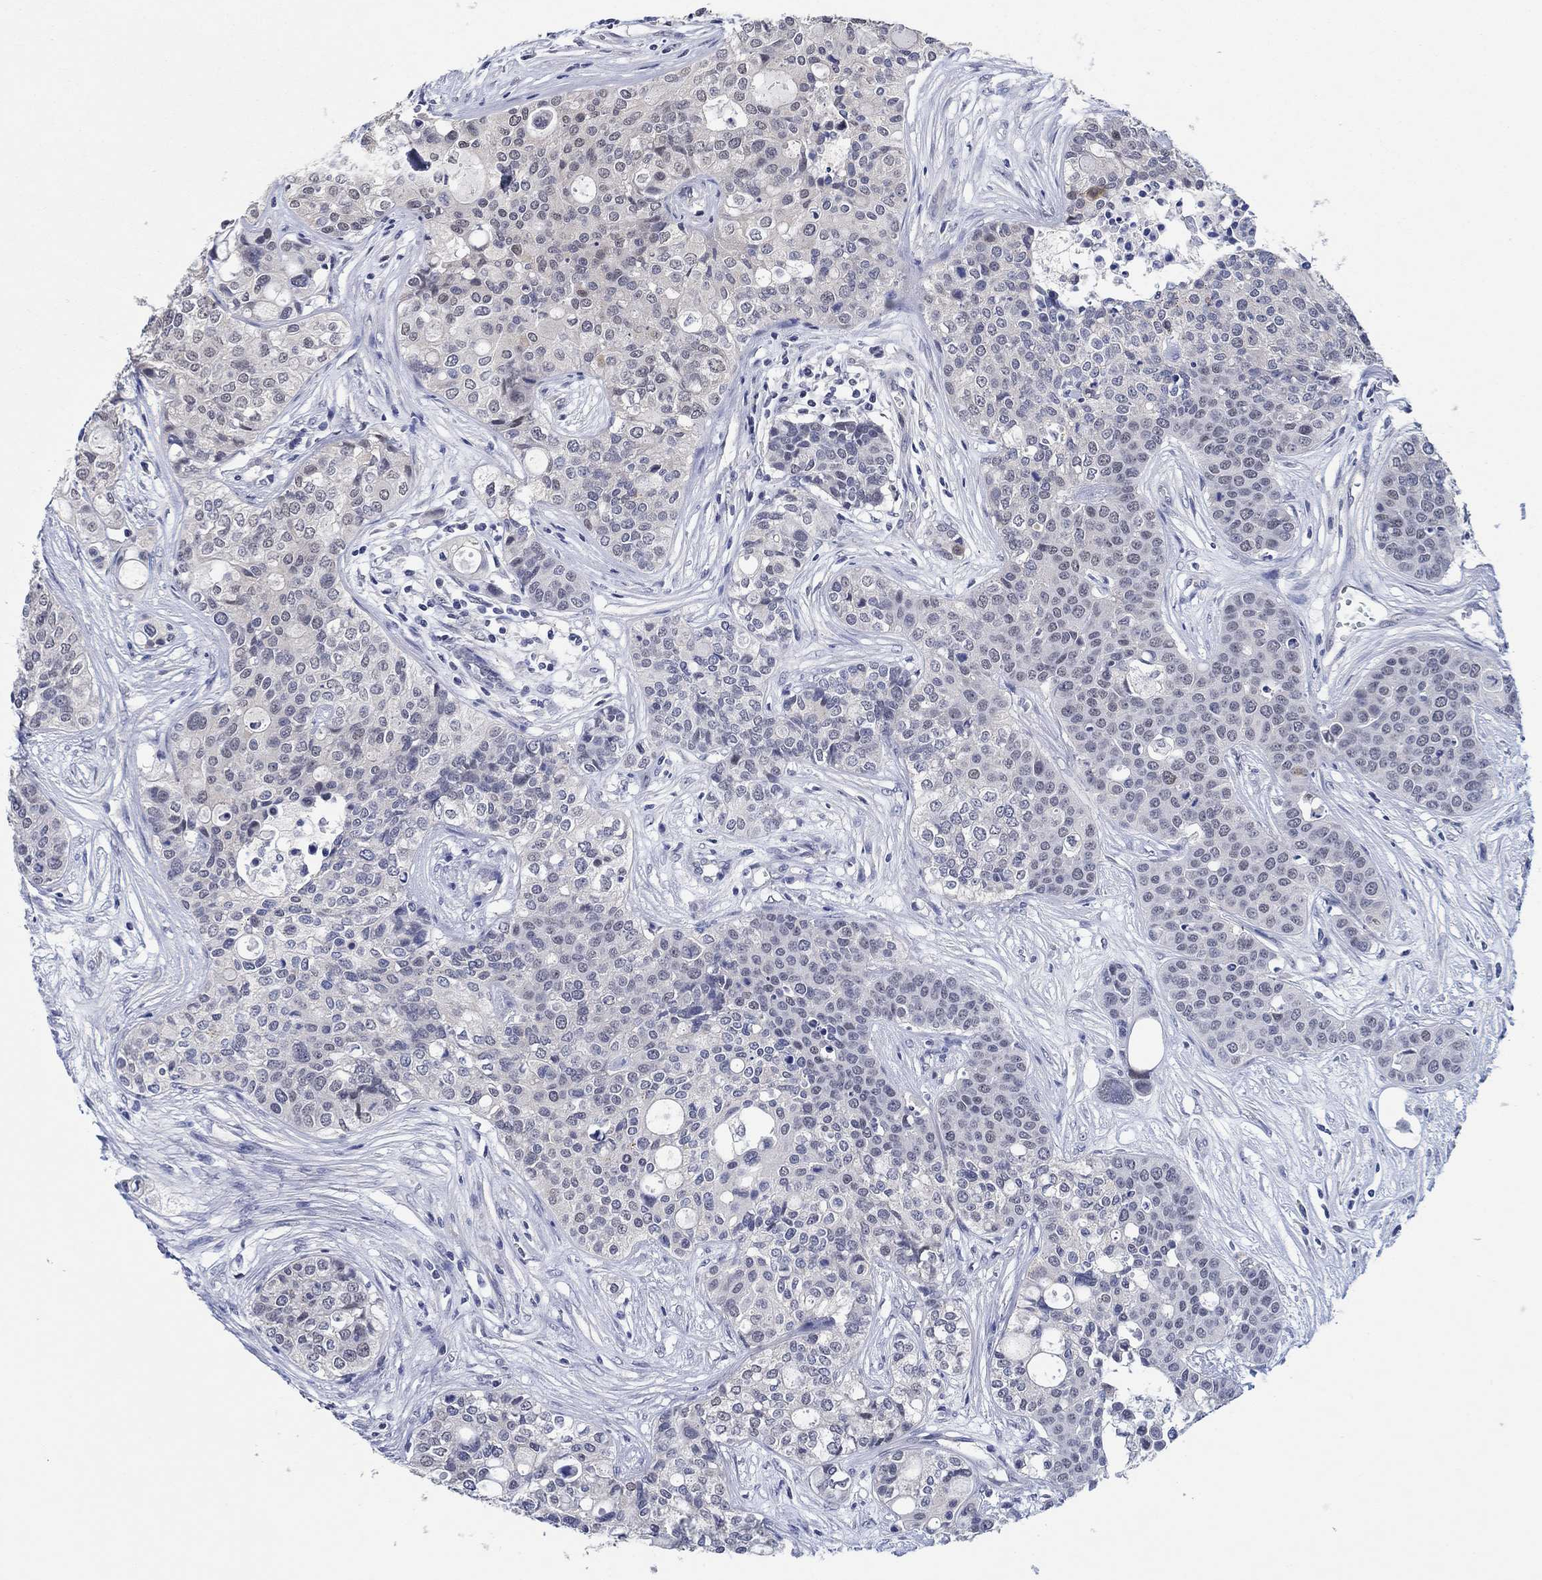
{"staining": {"intensity": "negative", "quantity": "none", "location": "none"}, "tissue": "carcinoid", "cell_type": "Tumor cells", "image_type": "cancer", "snomed": [{"axis": "morphology", "description": "Carcinoid, malignant, NOS"}, {"axis": "topography", "description": "Colon"}], "caption": "Immunohistochemistry photomicrograph of neoplastic tissue: human carcinoid stained with DAB shows no significant protein expression in tumor cells.", "gene": "PRRT3", "patient": {"sex": "male", "age": 81}}